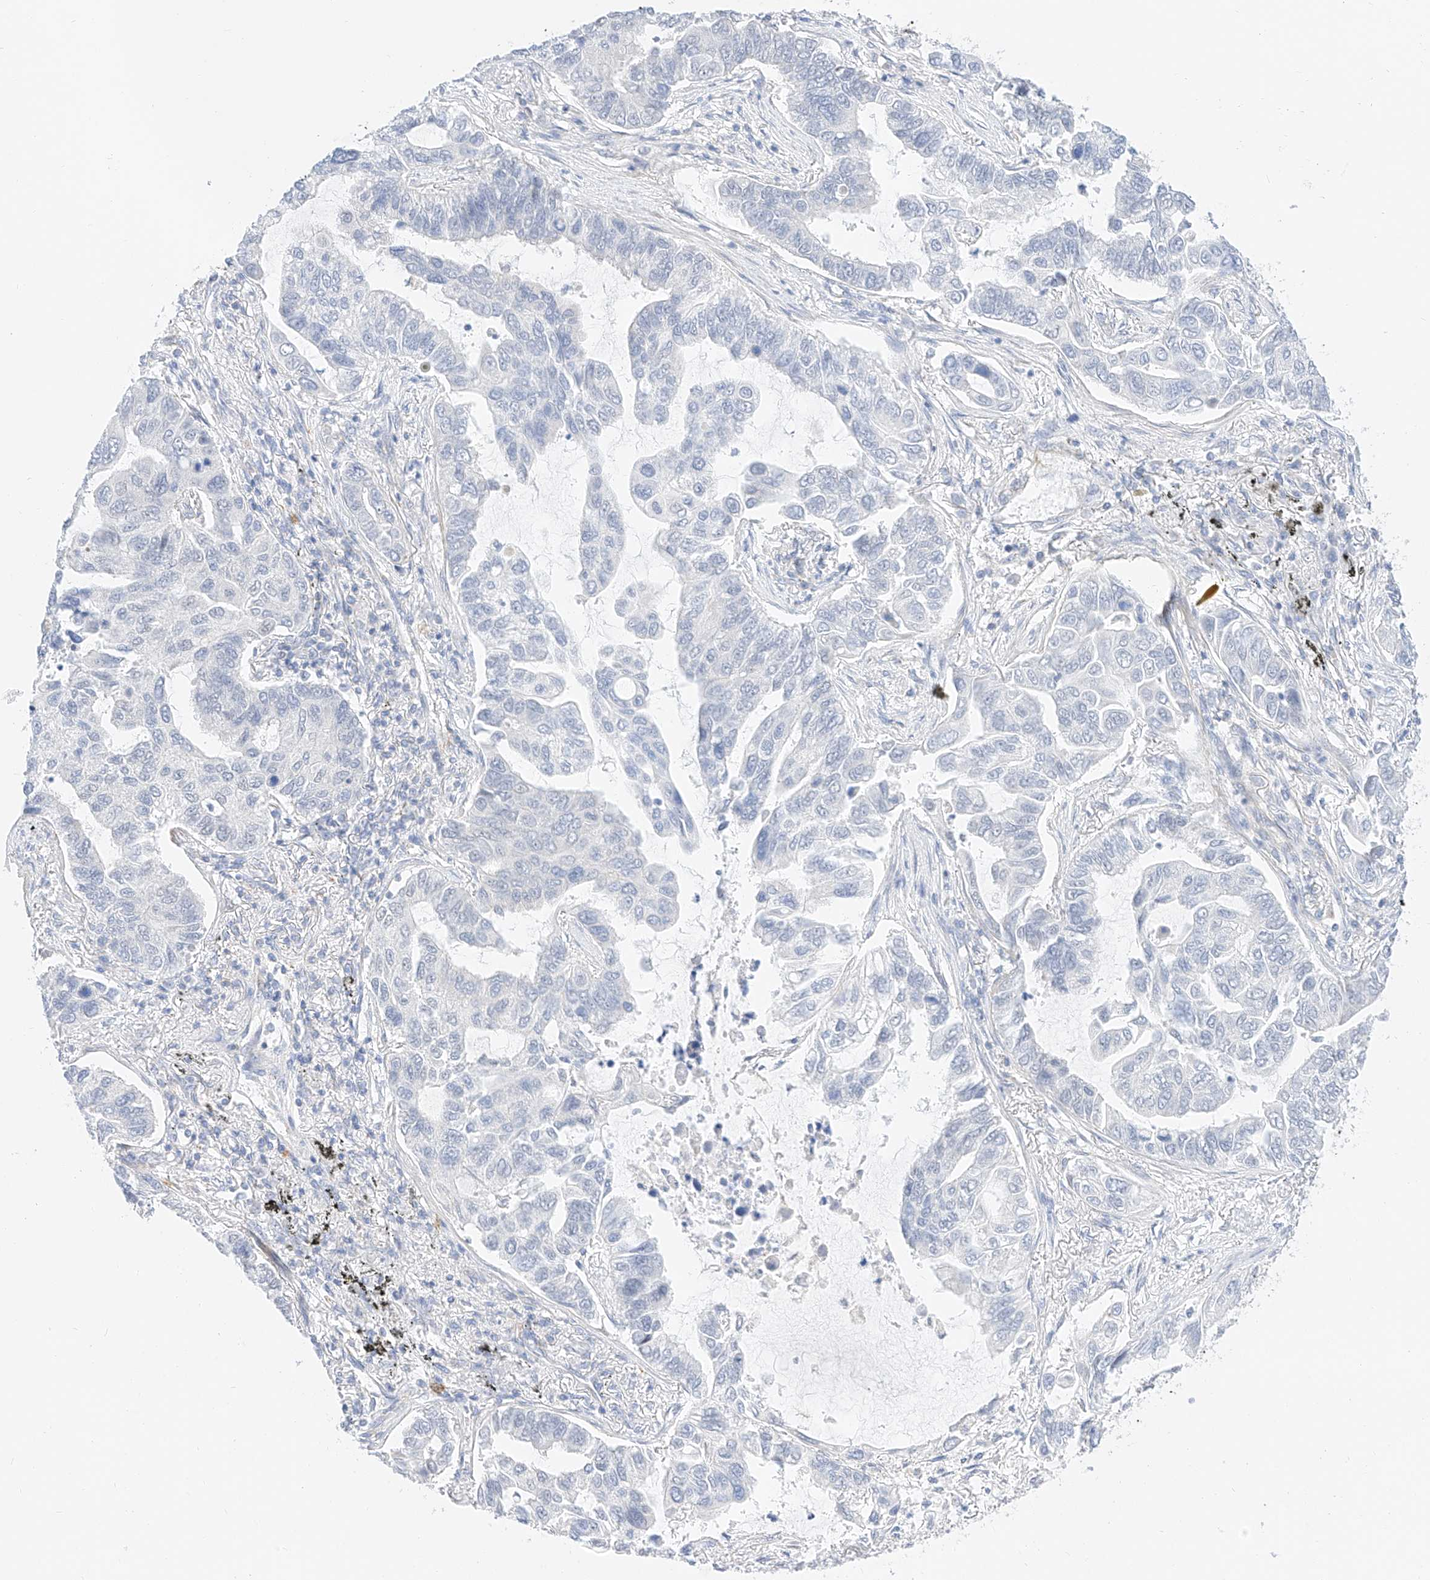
{"staining": {"intensity": "negative", "quantity": "none", "location": "none"}, "tissue": "lung cancer", "cell_type": "Tumor cells", "image_type": "cancer", "snomed": [{"axis": "morphology", "description": "Adenocarcinoma, NOS"}, {"axis": "topography", "description": "Lung"}], "caption": "Immunohistochemical staining of adenocarcinoma (lung) shows no significant expression in tumor cells.", "gene": "CDCP2", "patient": {"sex": "male", "age": 64}}